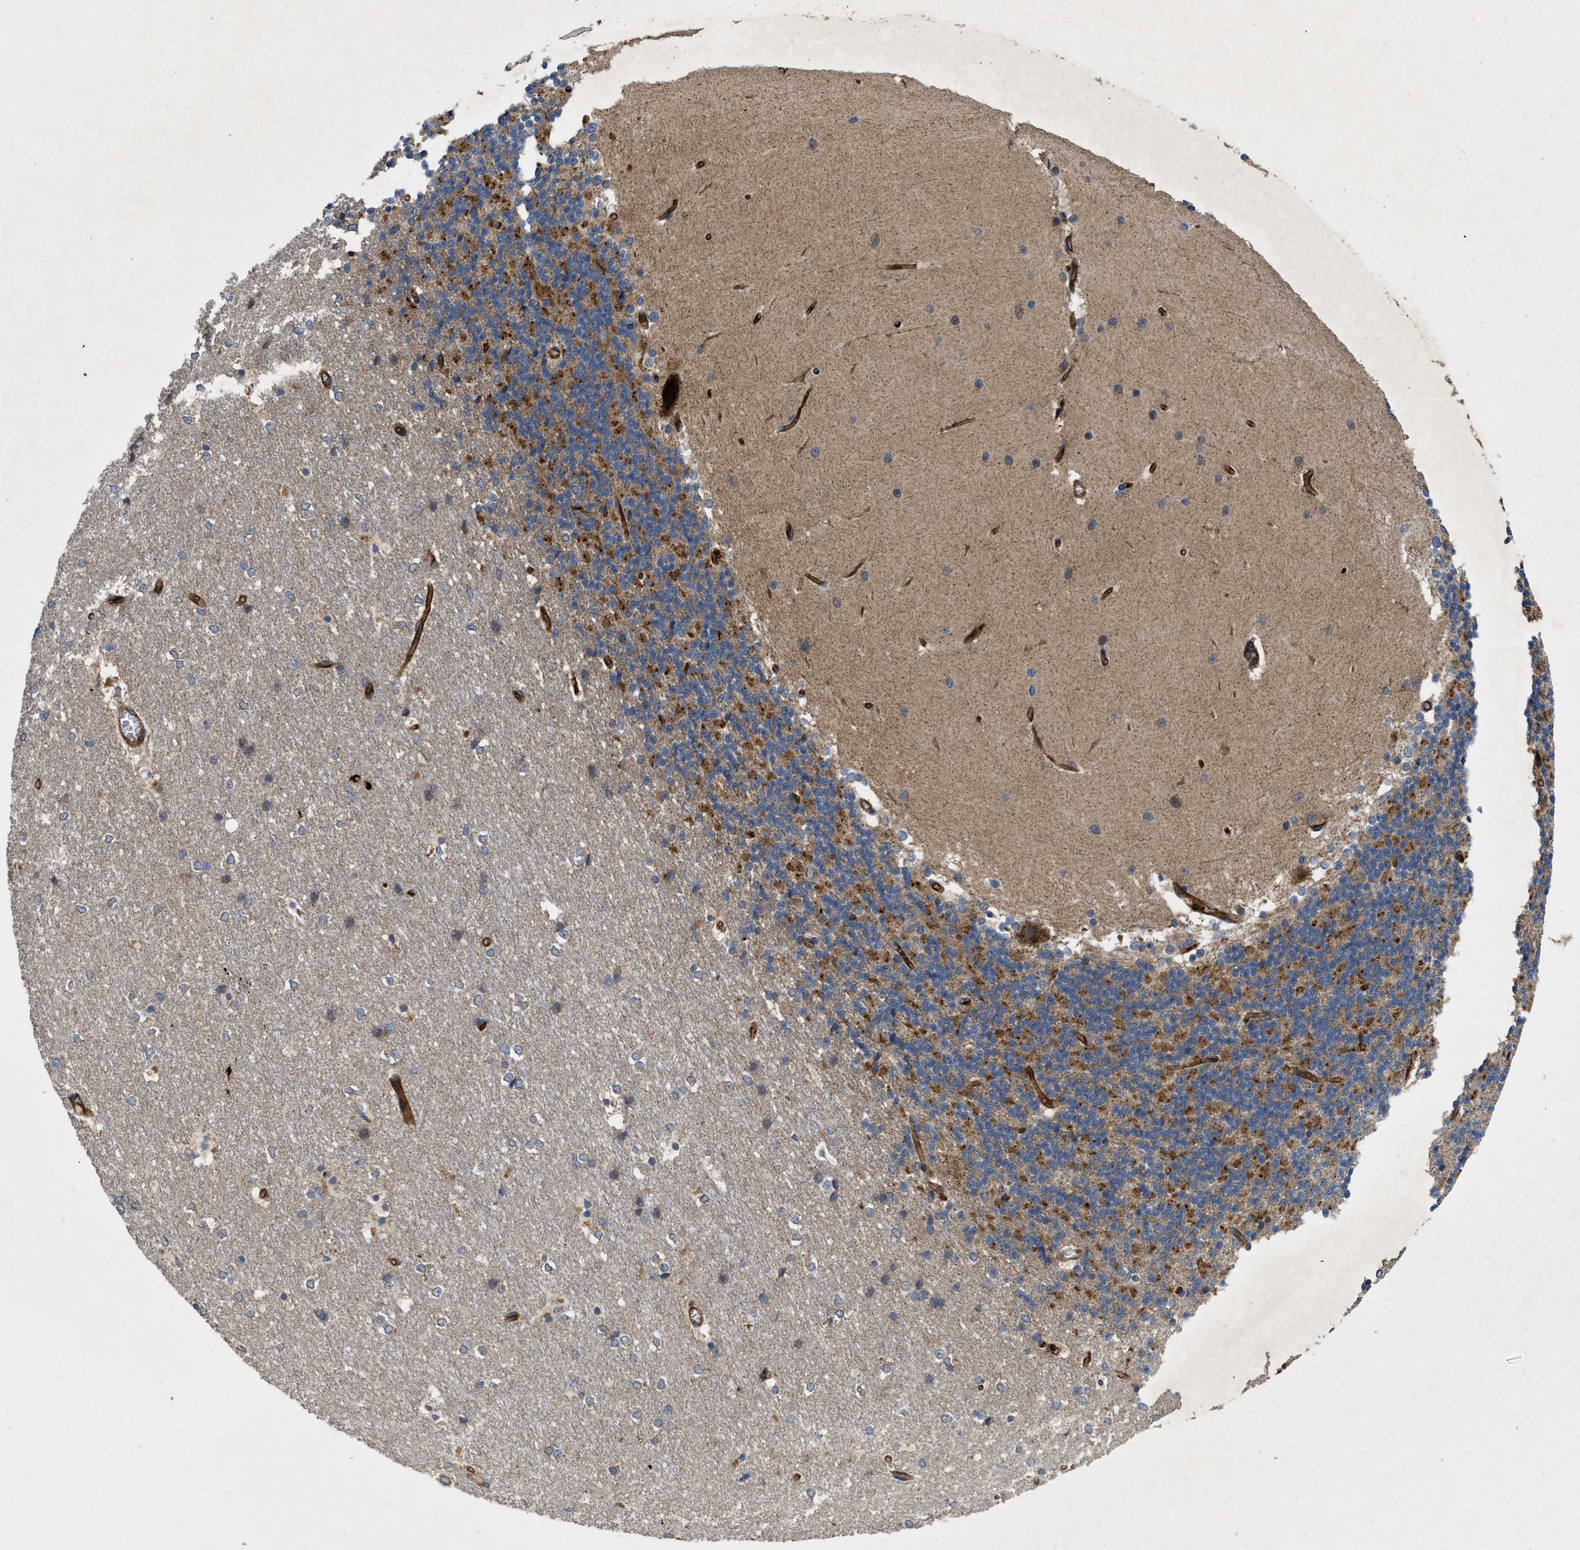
{"staining": {"intensity": "moderate", "quantity": "25%-75%", "location": "cytoplasmic/membranous"}, "tissue": "cerebellum", "cell_type": "Cells in granular layer", "image_type": "normal", "snomed": [{"axis": "morphology", "description": "Normal tissue, NOS"}, {"axis": "topography", "description": "Cerebellum"}], "caption": "Brown immunohistochemical staining in benign cerebellum demonstrates moderate cytoplasmic/membranous expression in approximately 25%-75% of cells in granular layer.", "gene": "HSPA12B", "patient": {"sex": "female", "age": 19}}